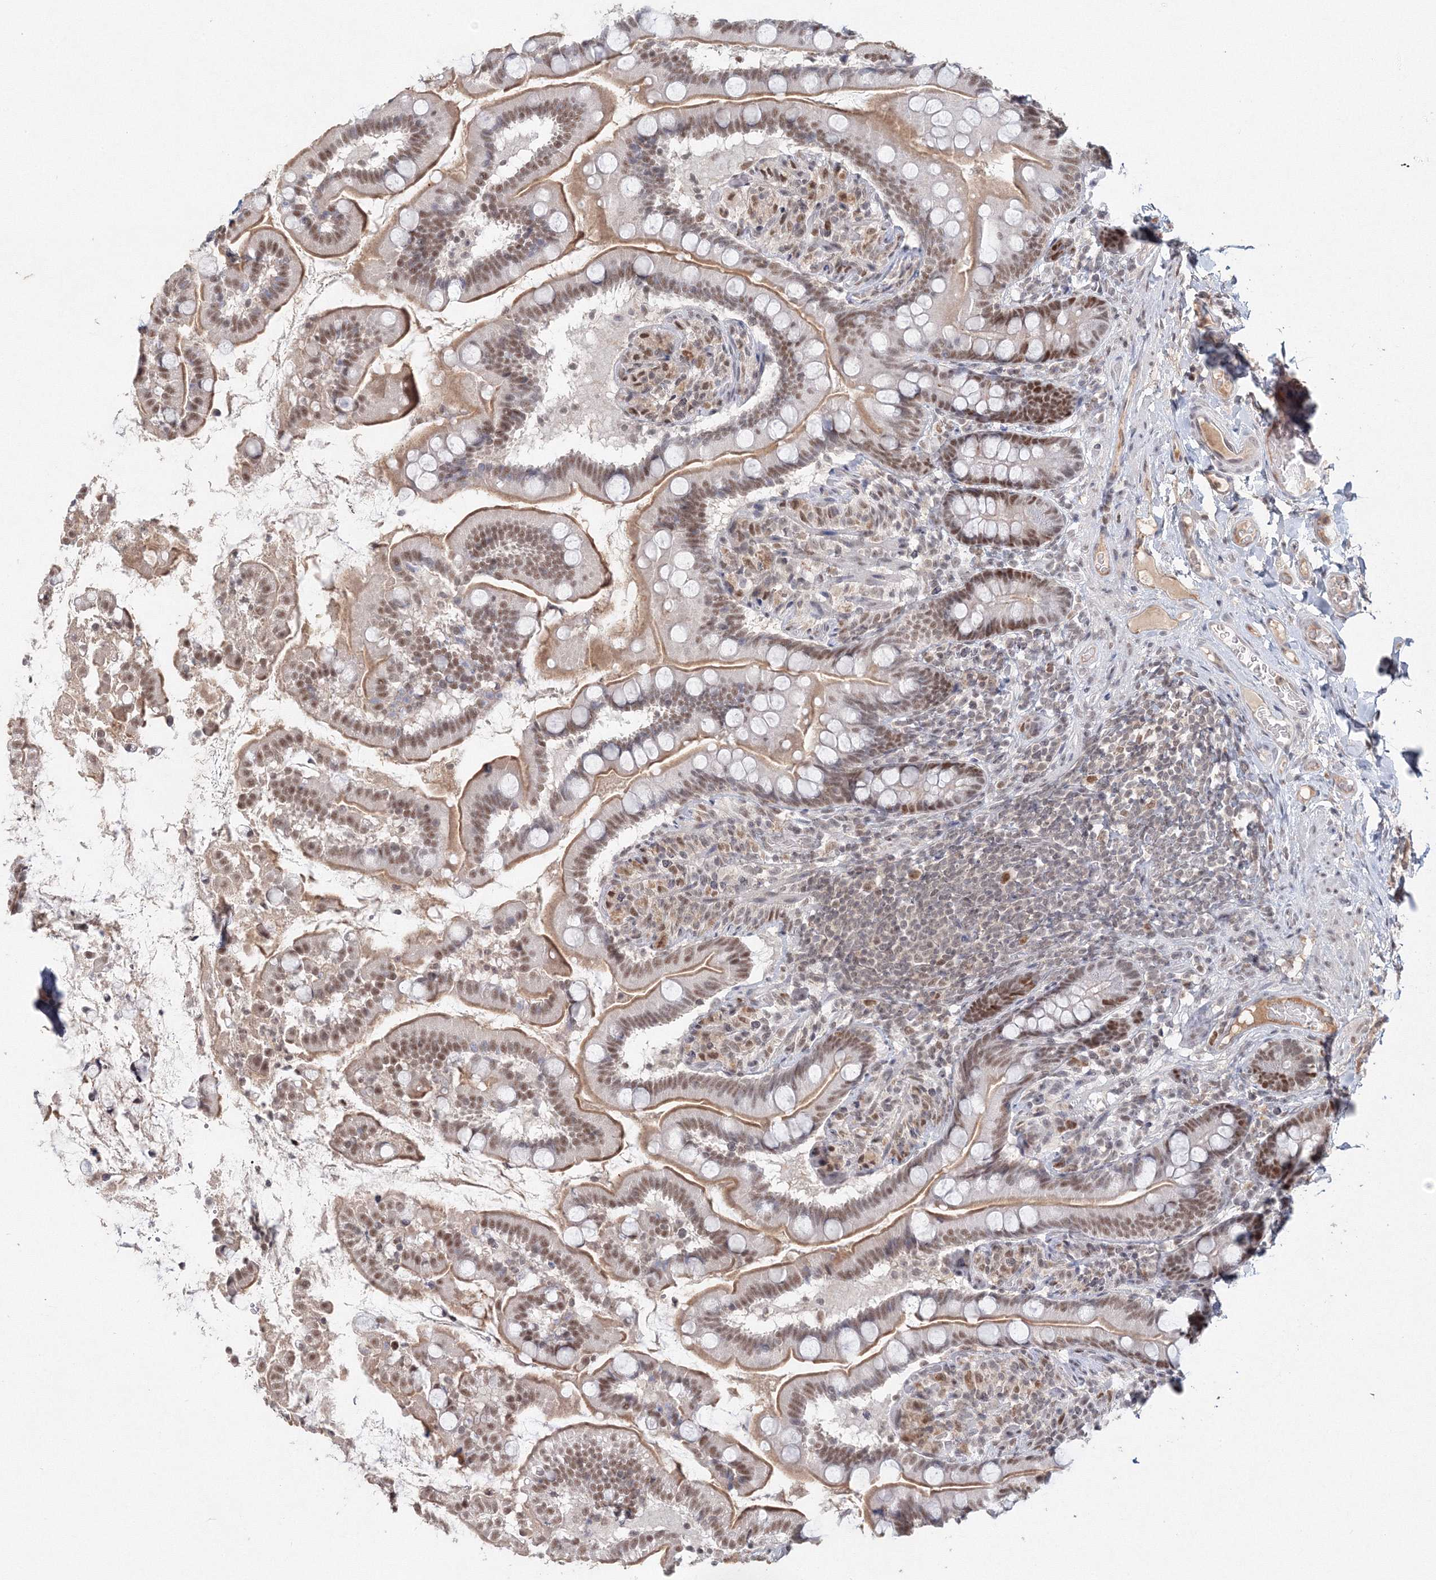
{"staining": {"intensity": "moderate", "quantity": "25%-75%", "location": "cytoplasmic/membranous,nuclear"}, "tissue": "small intestine", "cell_type": "Glandular cells", "image_type": "normal", "snomed": [{"axis": "morphology", "description": "Normal tissue, NOS"}, {"axis": "topography", "description": "Small intestine"}], "caption": "Immunohistochemical staining of normal small intestine demonstrates moderate cytoplasmic/membranous,nuclear protein staining in about 25%-75% of glandular cells. (DAB (3,3'-diaminobenzidine) = brown stain, brightfield microscopy at high magnification).", "gene": "IWS1", "patient": {"sex": "female", "age": 64}}